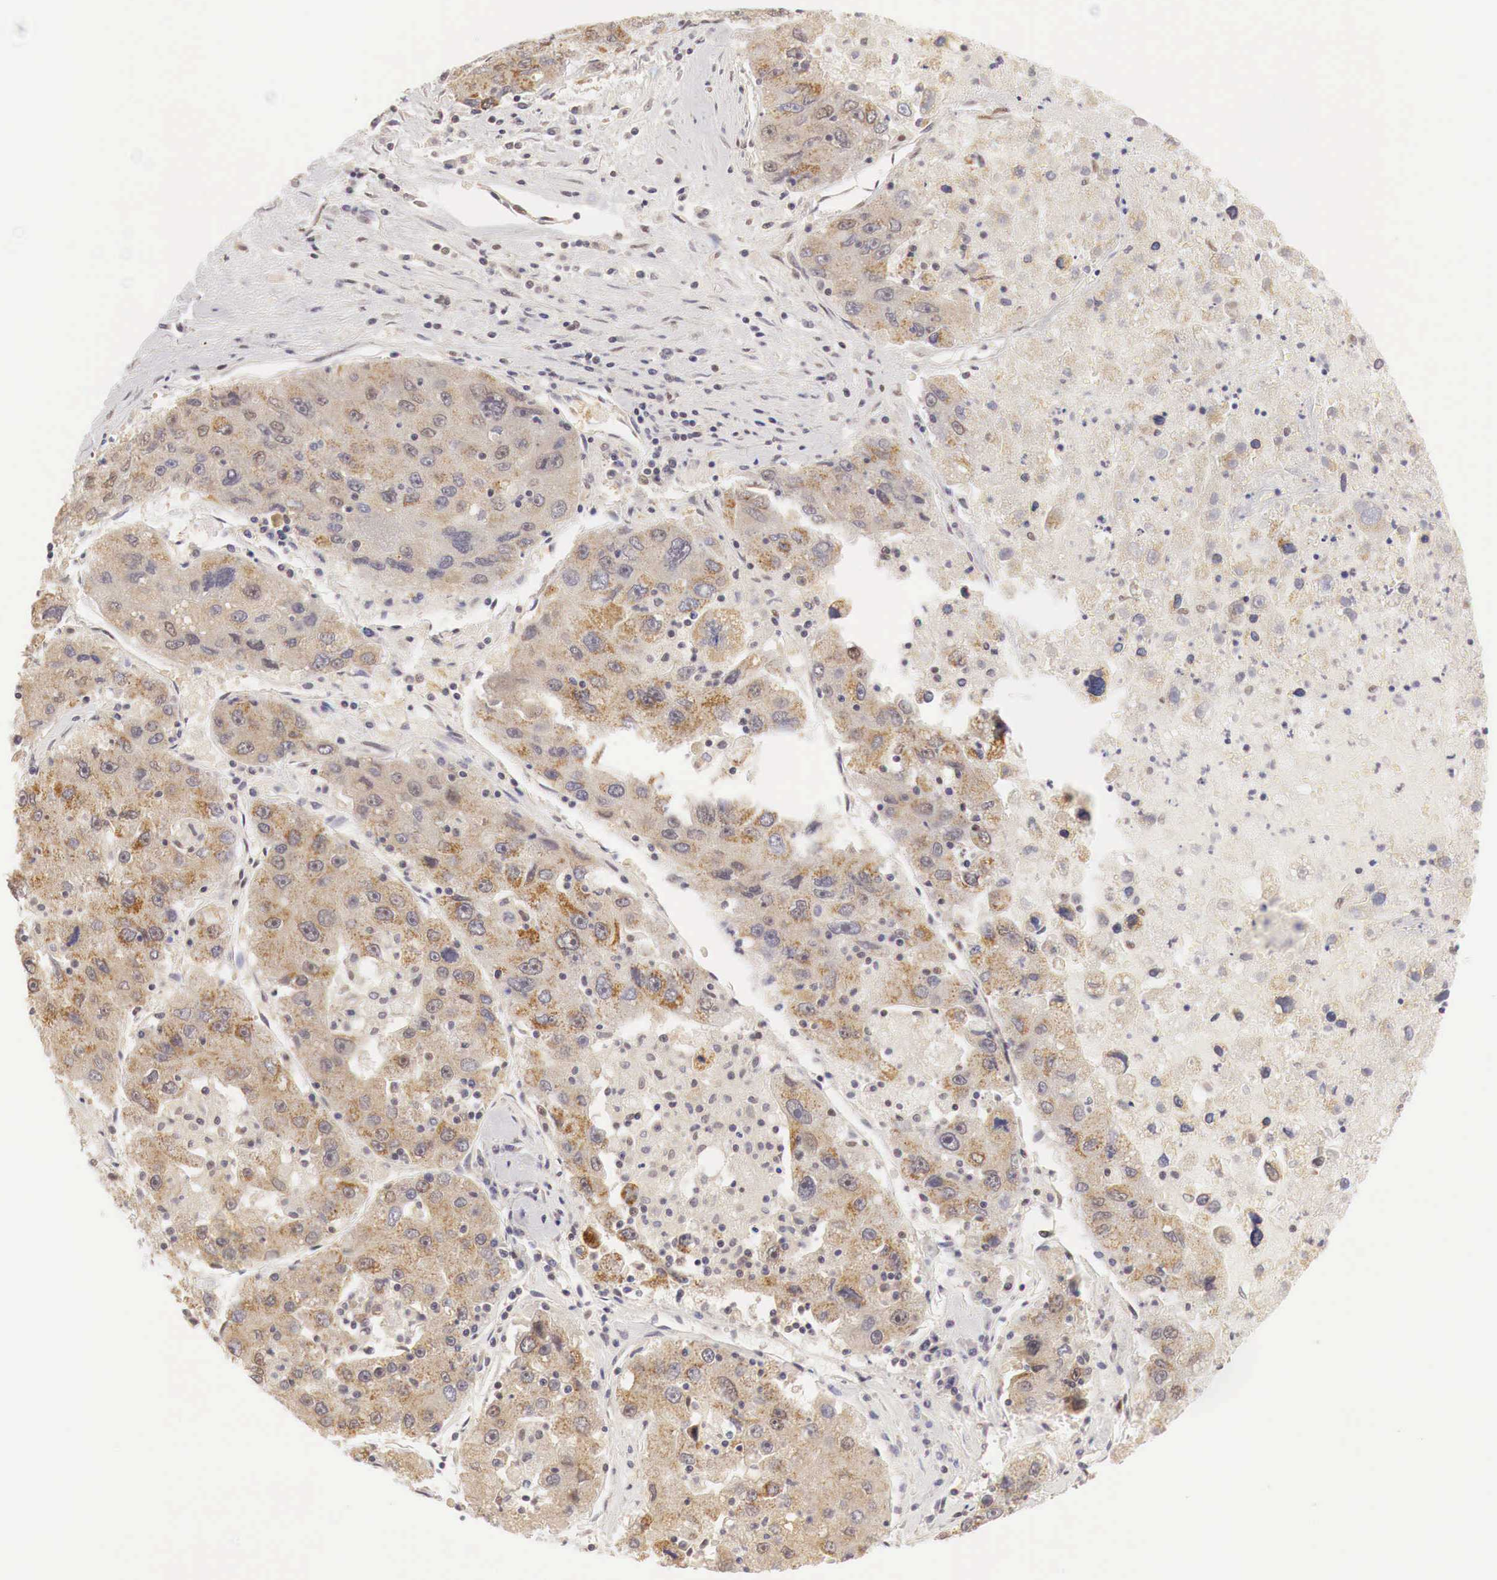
{"staining": {"intensity": "moderate", "quantity": ">75%", "location": "cytoplasmic/membranous,nuclear"}, "tissue": "liver cancer", "cell_type": "Tumor cells", "image_type": "cancer", "snomed": [{"axis": "morphology", "description": "Carcinoma, Hepatocellular, NOS"}, {"axis": "topography", "description": "Liver"}], "caption": "Protein expression by IHC displays moderate cytoplasmic/membranous and nuclear staining in approximately >75% of tumor cells in liver cancer (hepatocellular carcinoma).", "gene": "GPKOW", "patient": {"sex": "male", "age": 49}}